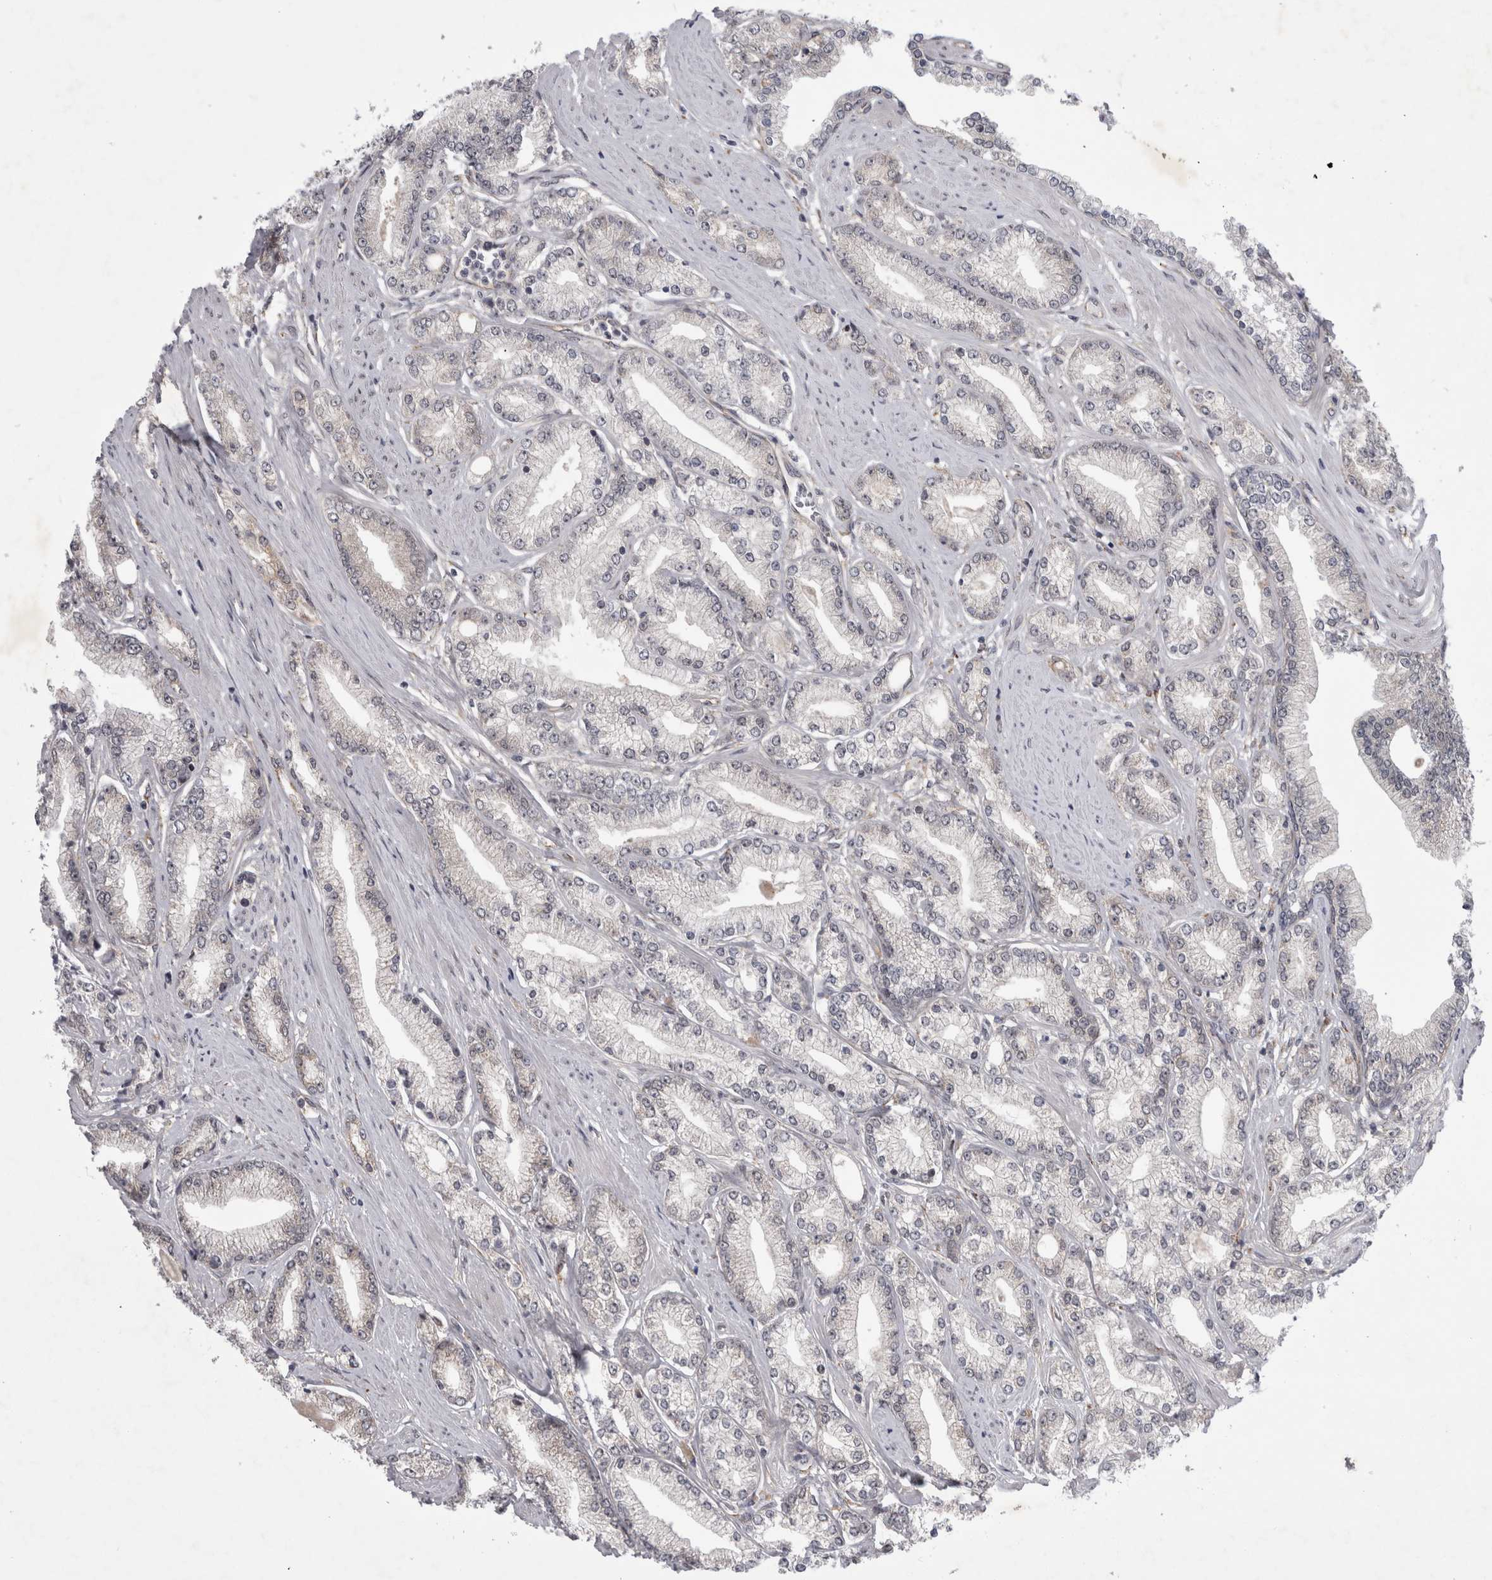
{"staining": {"intensity": "negative", "quantity": "none", "location": "none"}, "tissue": "prostate cancer", "cell_type": "Tumor cells", "image_type": "cancer", "snomed": [{"axis": "morphology", "description": "Adenocarcinoma, Low grade"}, {"axis": "topography", "description": "Prostate"}], "caption": "DAB (3,3'-diaminobenzidine) immunohistochemical staining of human prostate cancer (adenocarcinoma (low-grade)) shows no significant expression in tumor cells.", "gene": "PARP11", "patient": {"sex": "male", "age": 62}}